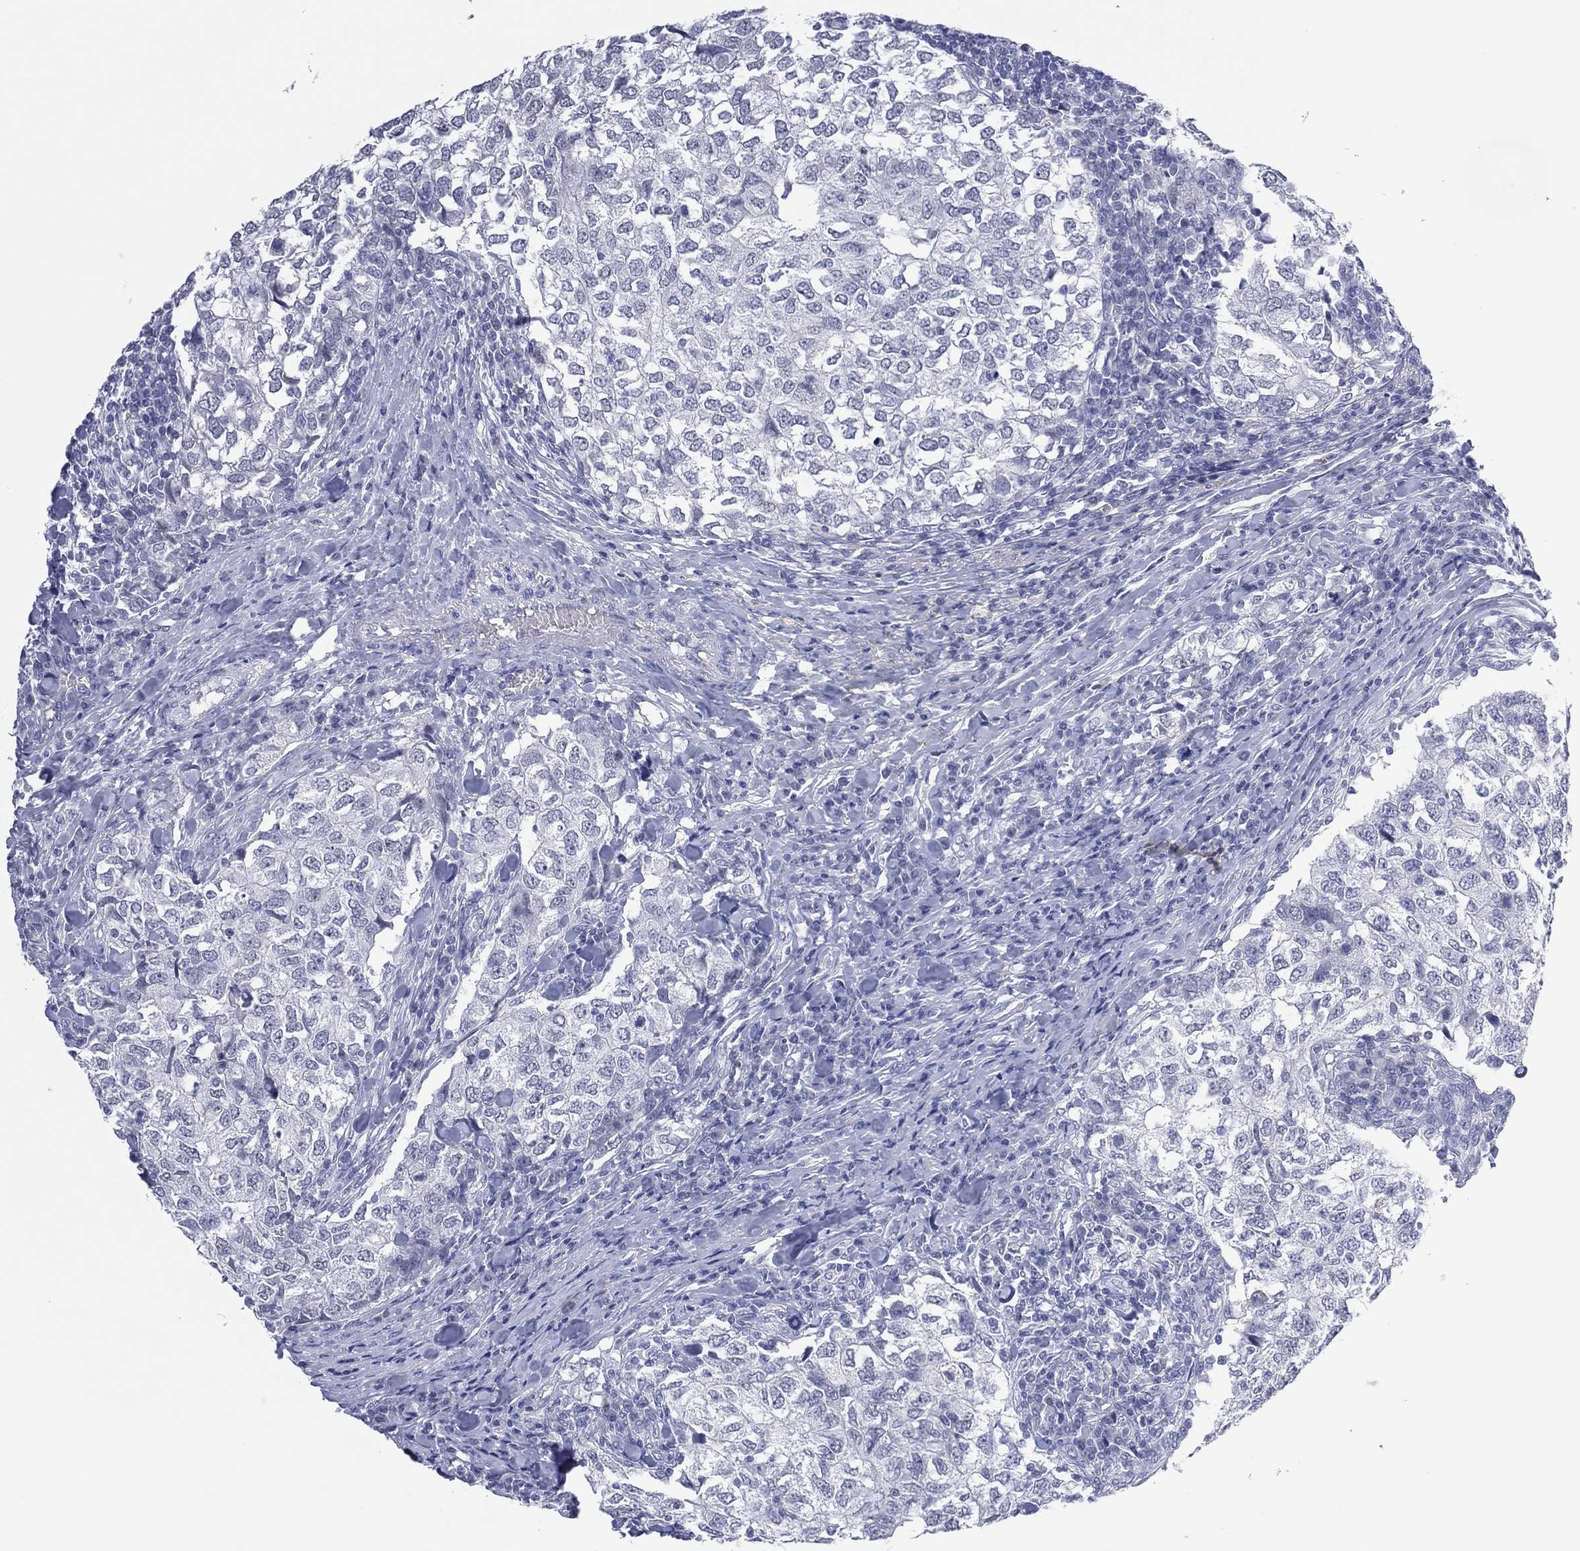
{"staining": {"intensity": "negative", "quantity": "none", "location": "none"}, "tissue": "breast cancer", "cell_type": "Tumor cells", "image_type": "cancer", "snomed": [{"axis": "morphology", "description": "Duct carcinoma"}, {"axis": "topography", "description": "Breast"}], "caption": "Breast cancer (infiltrating ductal carcinoma) was stained to show a protein in brown. There is no significant positivity in tumor cells. (Brightfield microscopy of DAB immunohistochemistry (IHC) at high magnification).", "gene": "UTF1", "patient": {"sex": "female", "age": 30}}